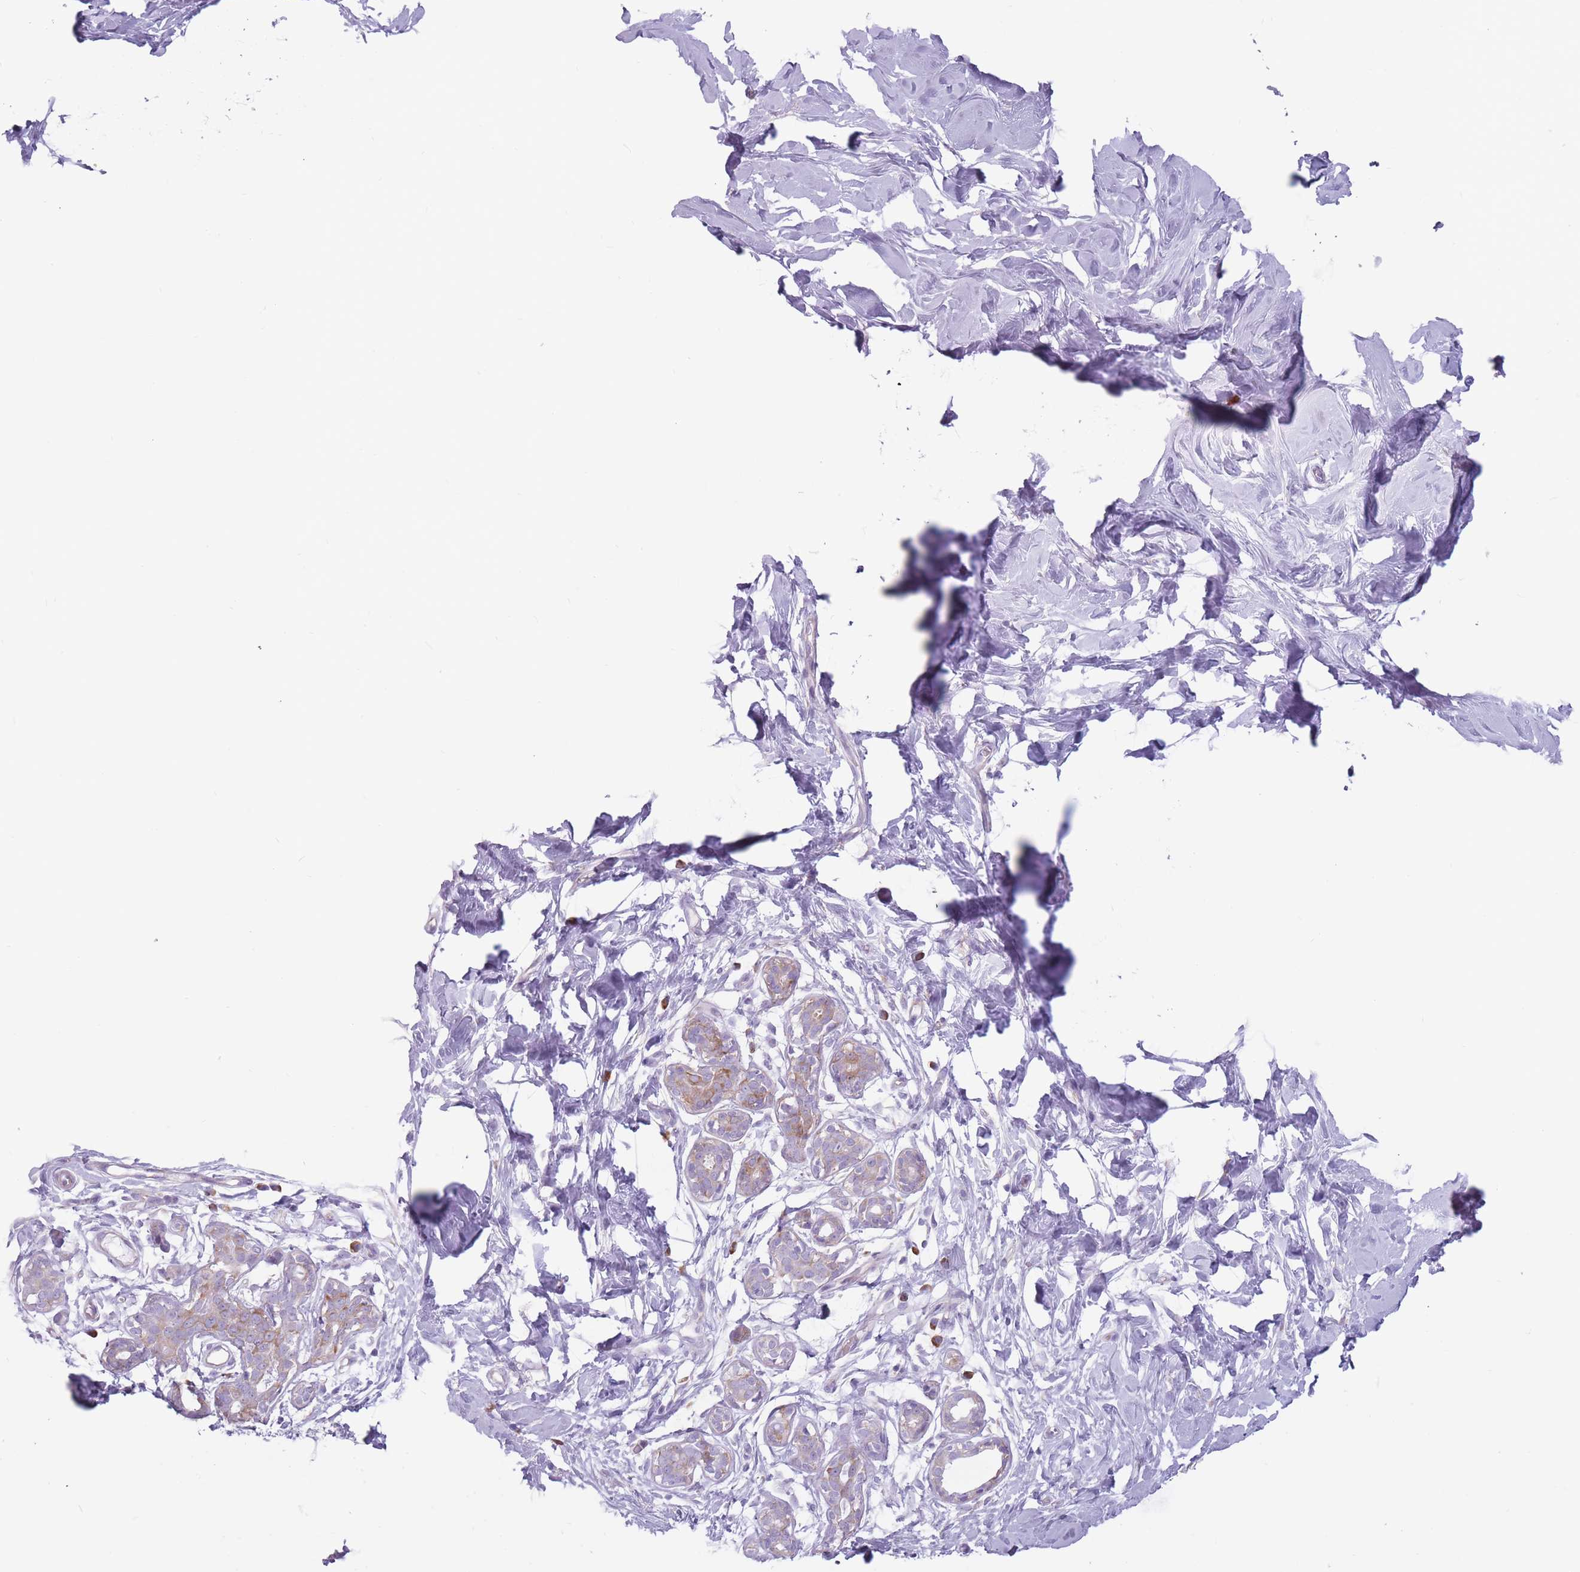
{"staining": {"intensity": "negative", "quantity": "none", "location": "none"}, "tissue": "breast", "cell_type": "Adipocytes", "image_type": "normal", "snomed": [{"axis": "morphology", "description": "Normal tissue, NOS"}, {"axis": "topography", "description": "Breast"}], "caption": "Micrograph shows no significant protein staining in adipocytes of benign breast. The staining is performed using DAB brown chromogen with nuclei counter-stained in using hematoxylin.", "gene": "RPL18", "patient": {"sex": "female", "age": 27}}